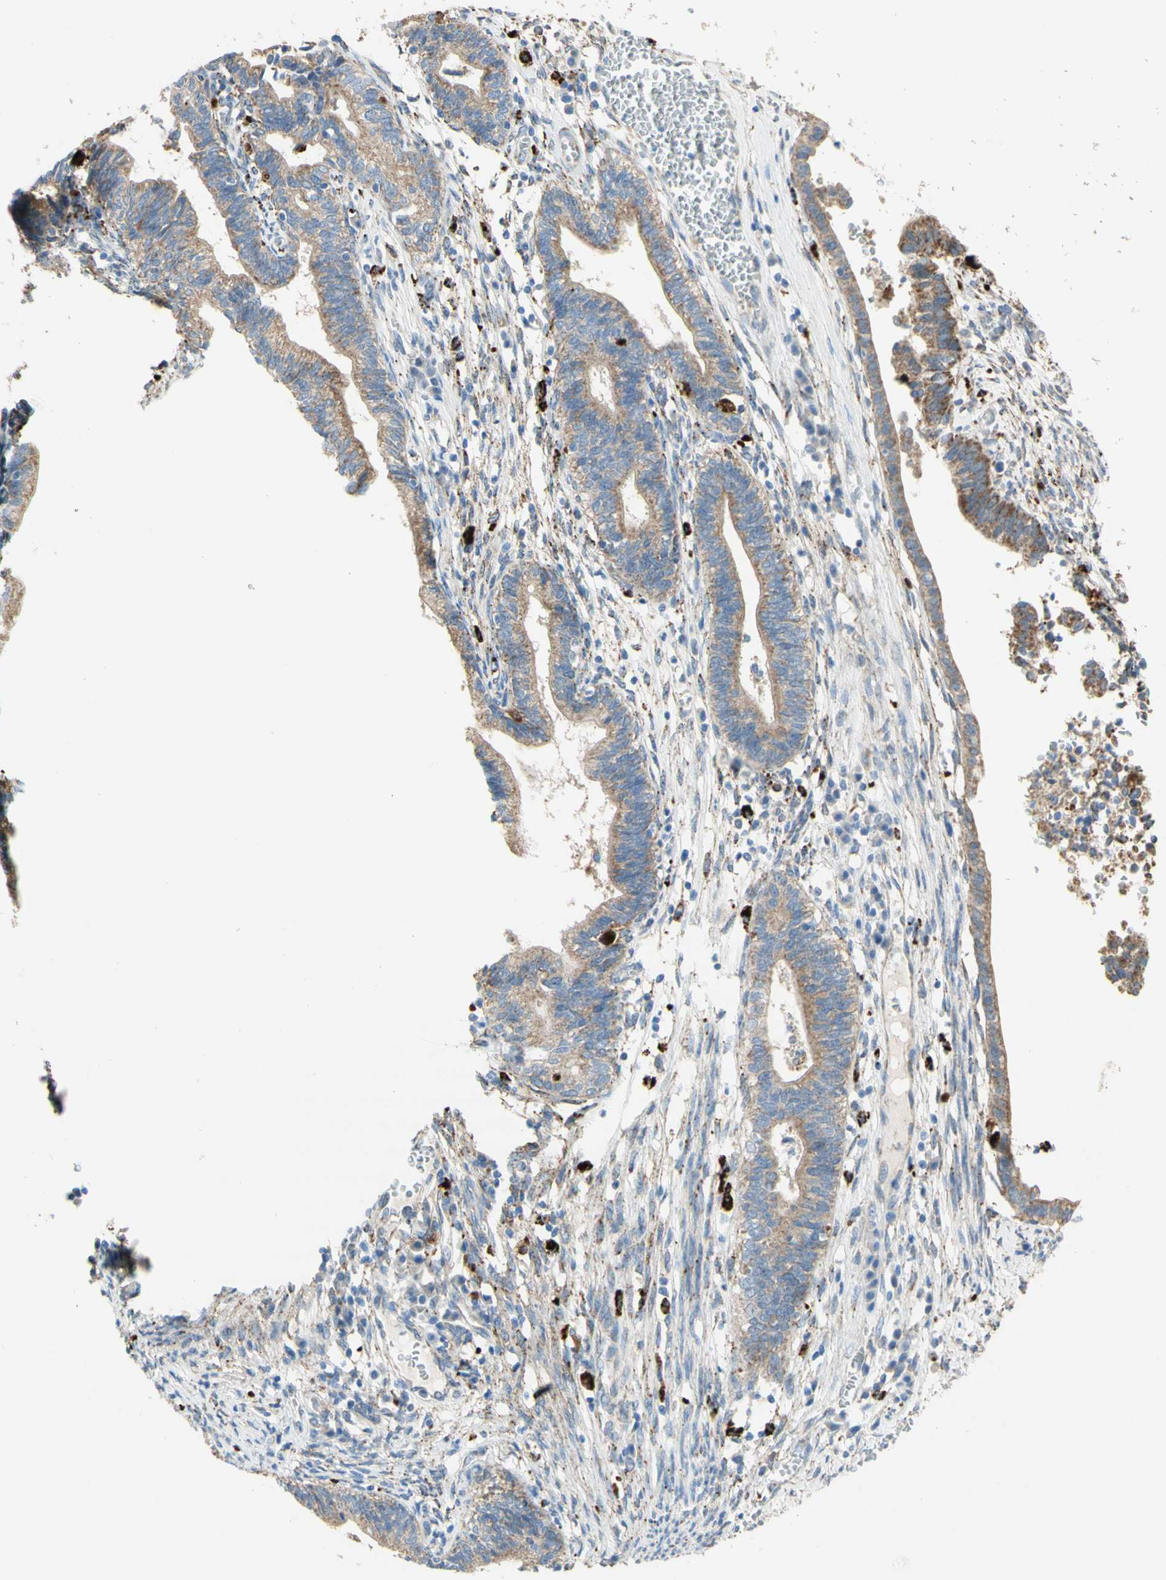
{"staining": {"intensity": "moderate", "quantity": ">75%", "location": "cytoplasmic/membranous"}, "tissue": "cervical cancer", "cell_type": "Tumor cells", "image_type": "cancer", "snomed": [{"axis": "morphology", "description": "Adenocarcinoma, NOS"}, {"axis": "topography", "description": "Cervix"}], "caption": "The histopathology image demonstrates a brown stain indicating the presence of a protein in the cytoplasmic/membranous of tumor cells in adenocarcinoma (cervical).", "gene": "URB2", "patient": {"sex": "female", "age": 44}}